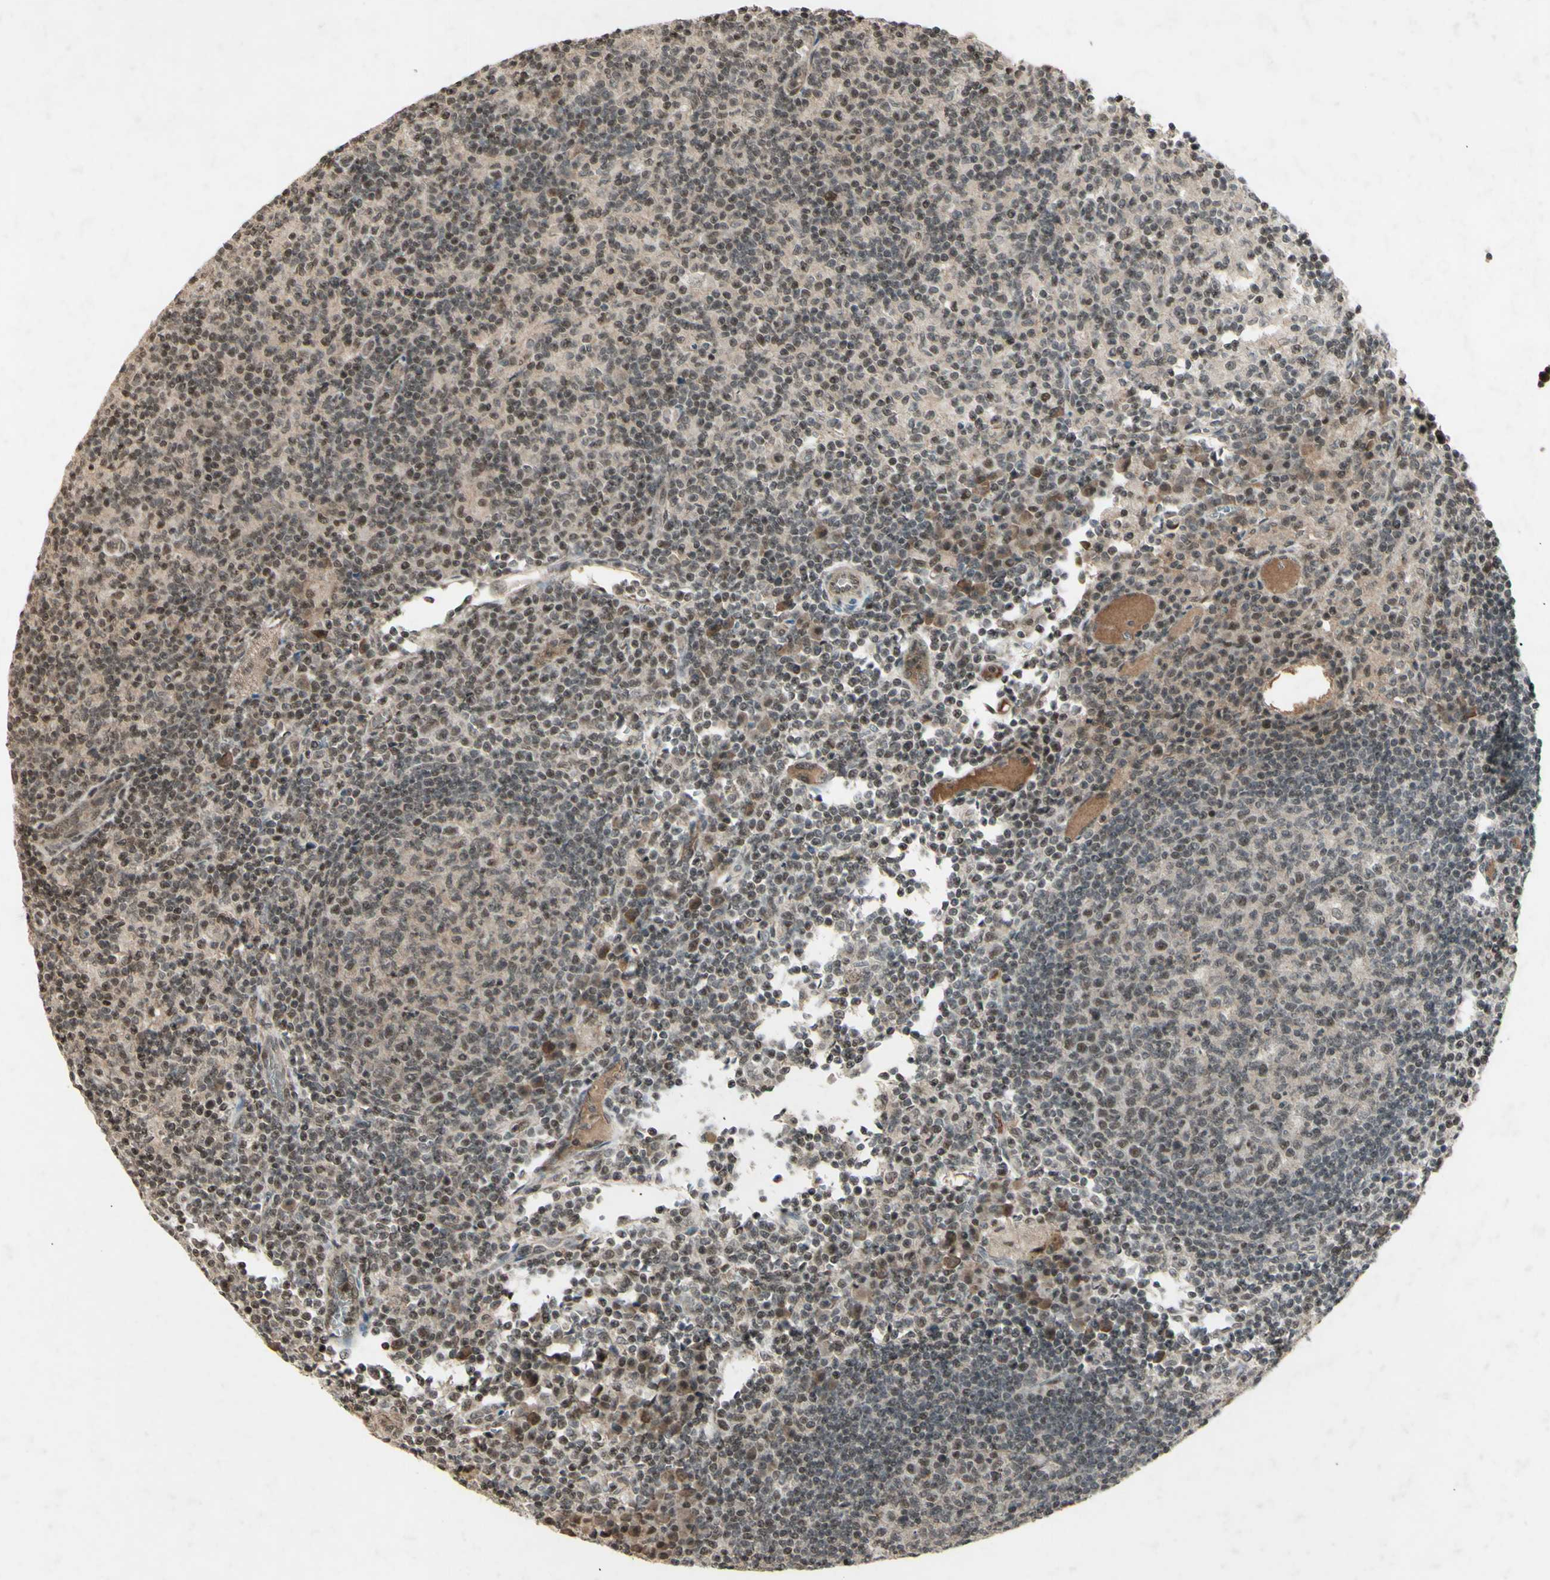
{"staining": {"intensity": "moderate", "quantity": "25%-75%", "location": "nuclear"}, "tissue": "lymph node", "cell_type": "Germinal center cells", "image_type": "normal", "snomed": [{"axis": "morphology", "description": "Normal tissue, NOS"}, {"axis": "morphology", "description": "Inflammation, NOS"}, {"axis": "topography", "description": "Lymph node"}], "caption": "The image shows immunohistochemical staining of unremarkable lymph node. There is moderate nuclear positivity is identified in about 25%-75% of germinal center cells.", "gene": "SNW1", "patient": {"sex": "male", "age": 55}}